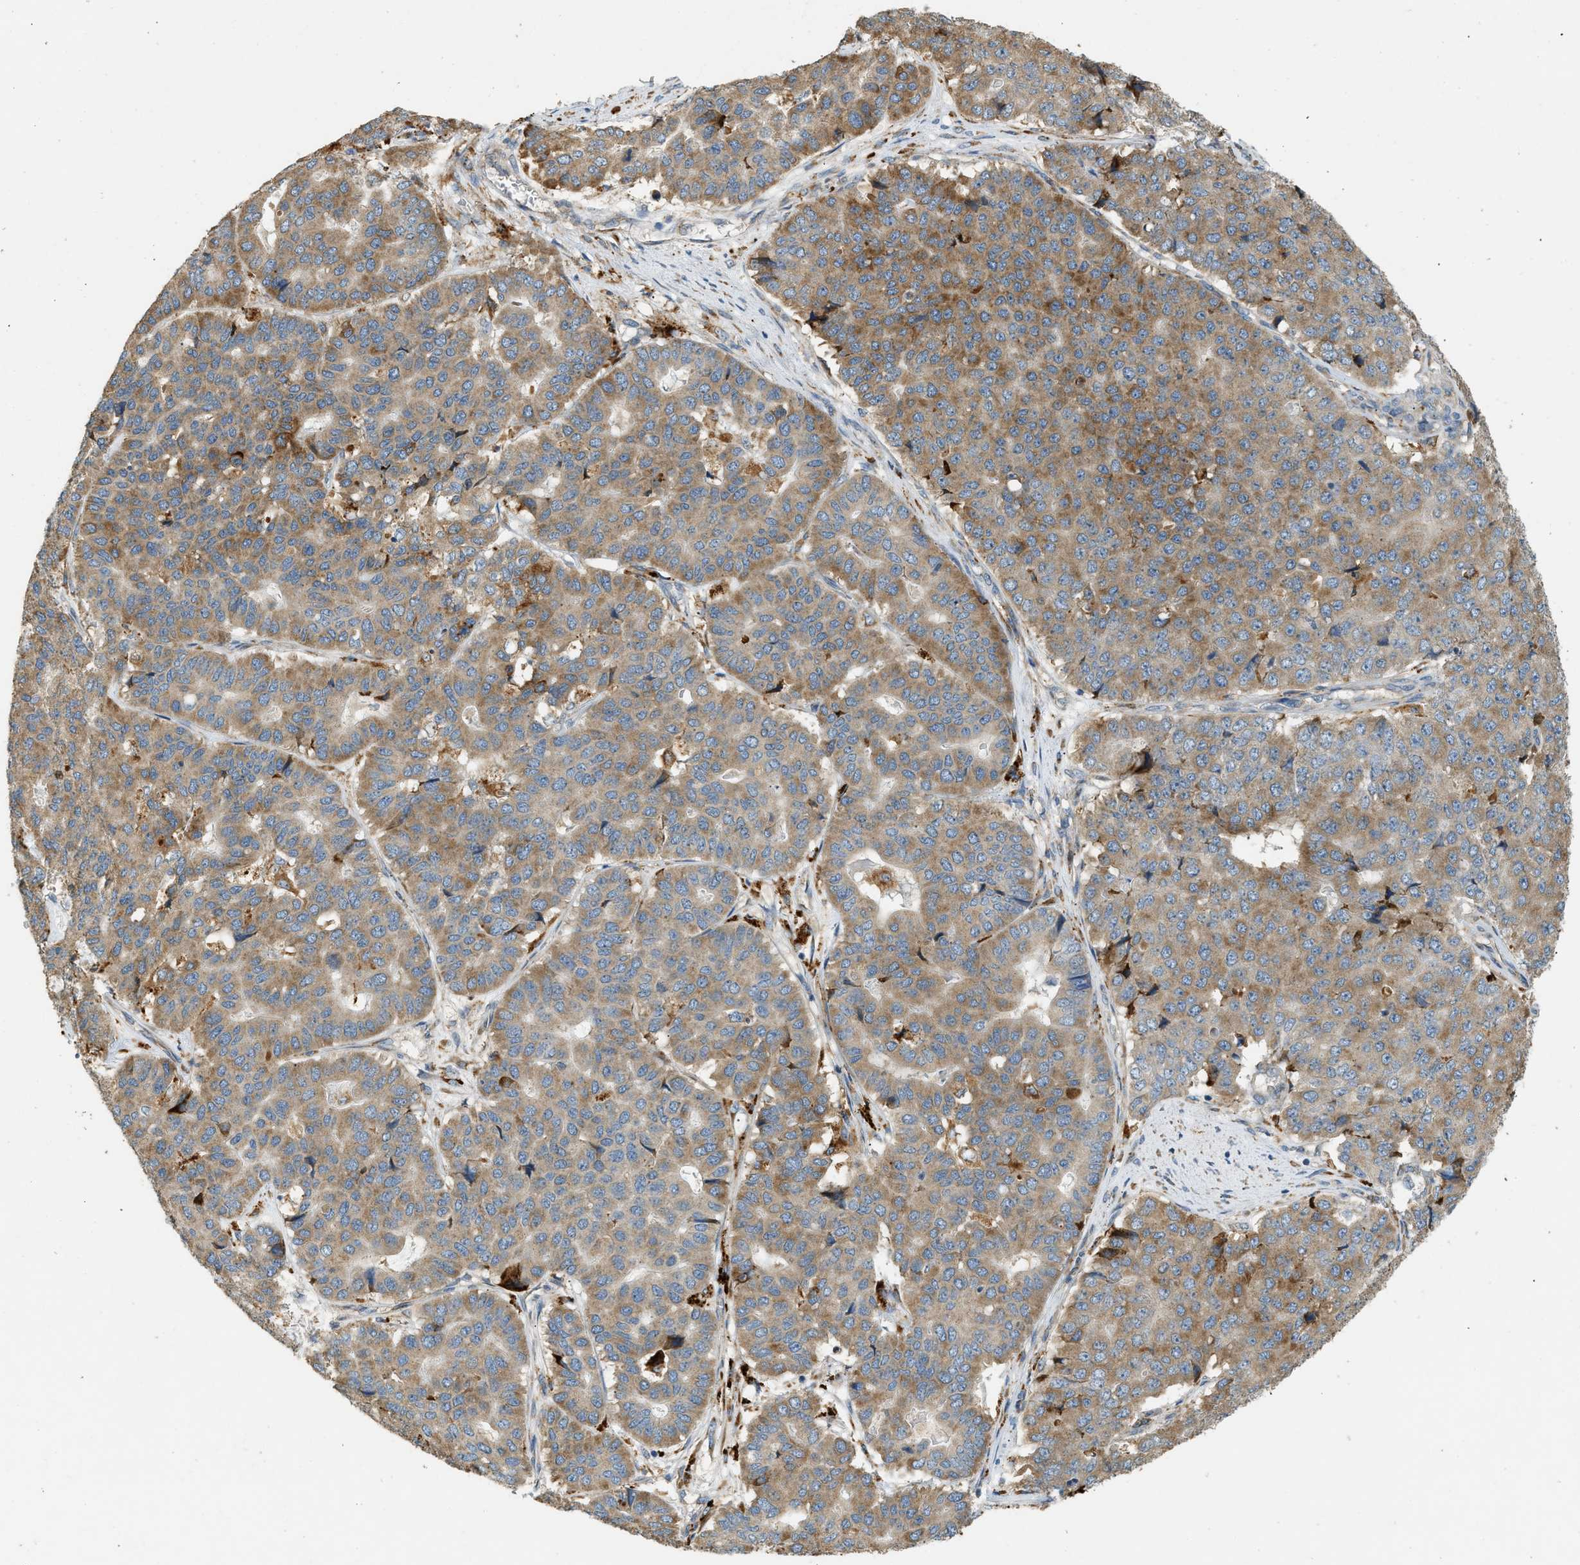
{"staining": {"intensity": "moderate", "quantity": ">75%", "location": "cytoplasmic/membranous"}, "tissue": "pancreatic cancer", "cell_type": "Tumor cells", "image_type": "cancer", "snomed": [{"axis": "morphology", "description": "Adenocarcinoma, NOS"}, {"axis": "topography", "description": "Pancreas"}], "caption": "This is an image of IHC staining of pancreatic cancer (adenocarcinoma), which shows moderate positivity in the cytoplasmic/membranous of tumor cells.", "gene": "CTSB", "patient": {"sex": "male", "age": 50}}